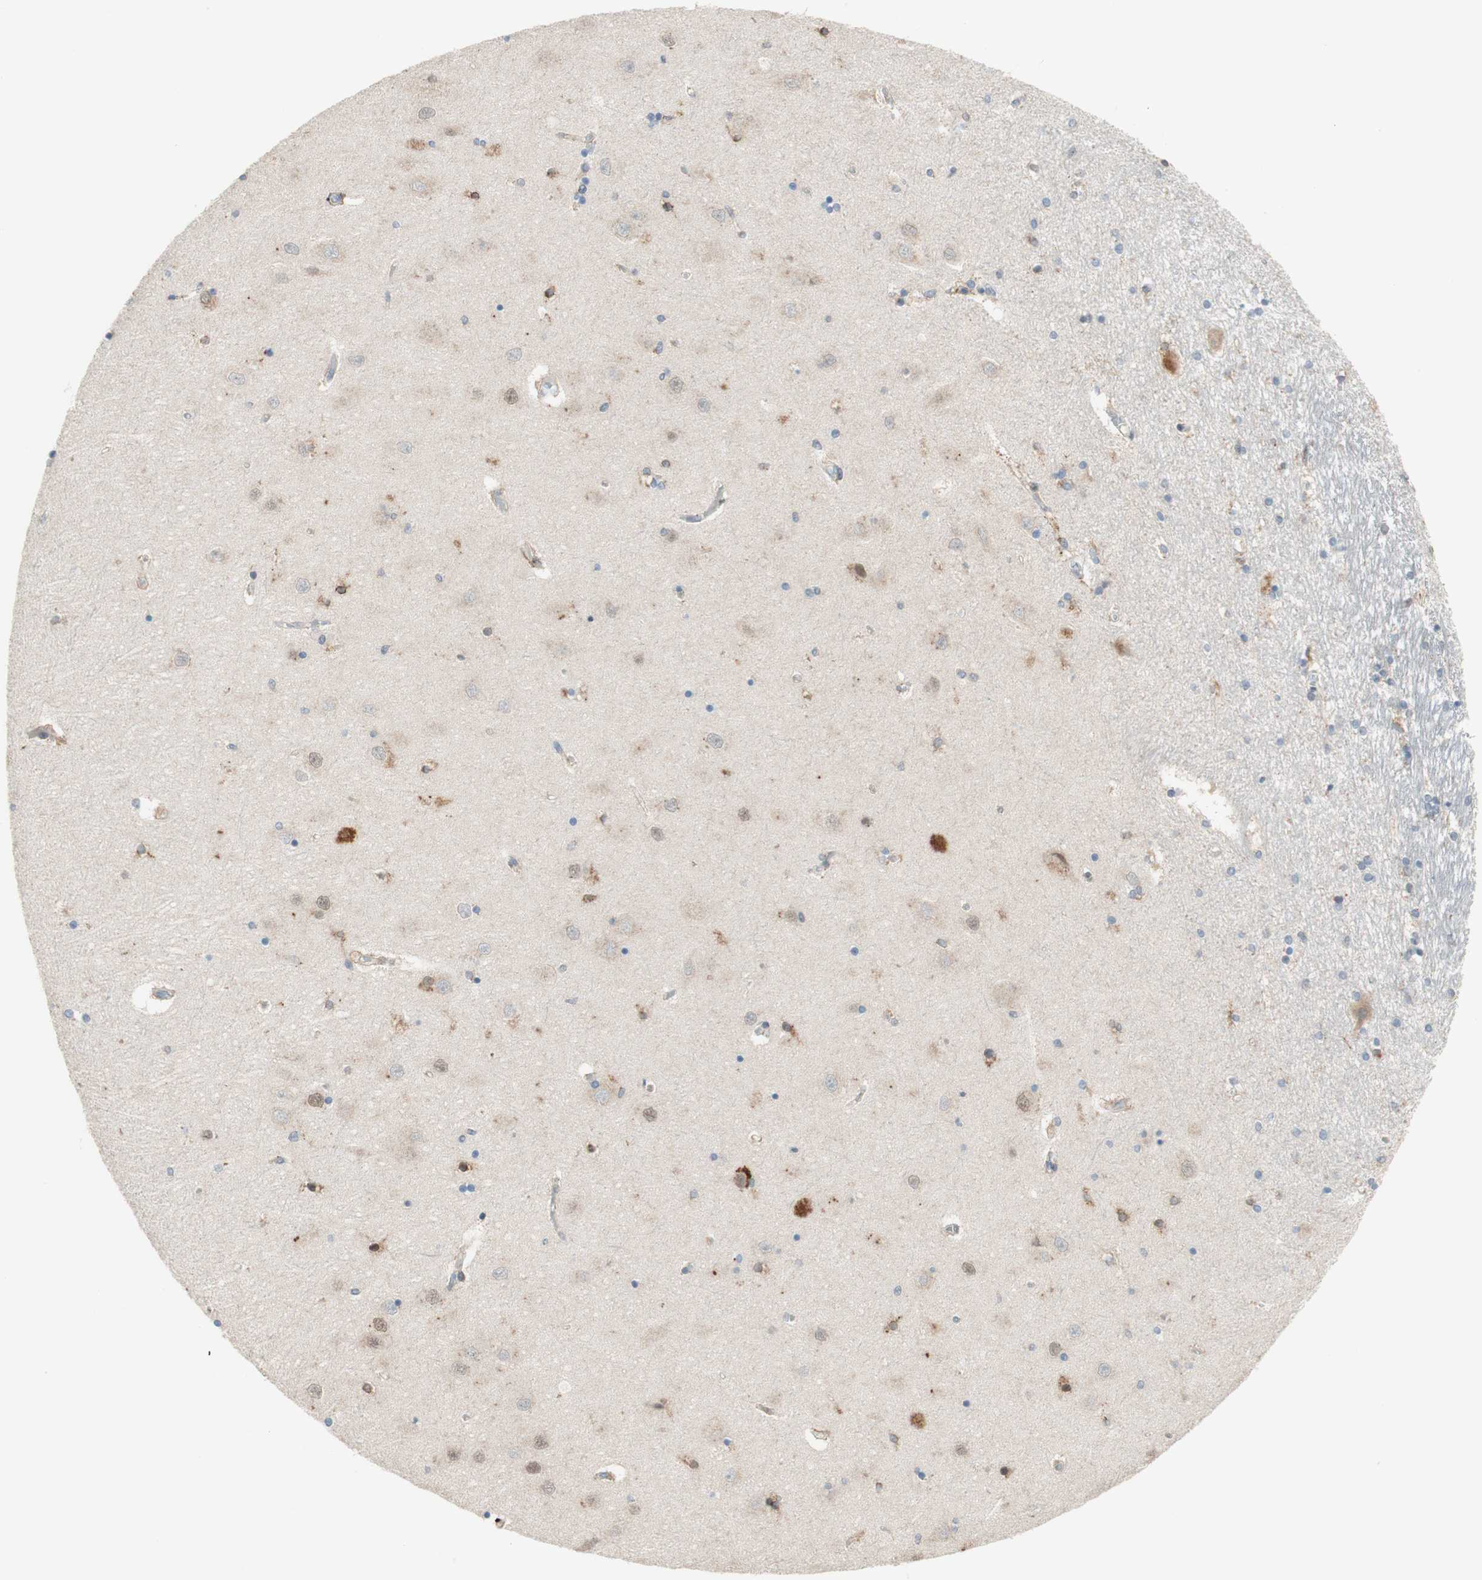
{"staining": {"intensity": "weak", "quantity": "25%-75%", "location": "cytoplasmic/membranous"}, "tissue": "hippocampus", "cell_type": "Glial cells", "image_type": "normal", "snomed": [{"axis": "morphology", "description": "Normal tissue, NOS"}, {"axis": "topography", "description": "Hippocampus"}], "caption": "A brown stain shows weak cytoplasmic/membranous positivity of a protein in glial cells of normal hippocampus. The protein of interest is stained brown, and the nuclei are stained in blue (DAB (3,3'-diaminobenzidine) IHC with brightfield microscopy, high magnification).", "gene": "GAPT", "patient": {"sex": "female", "age": 54}}